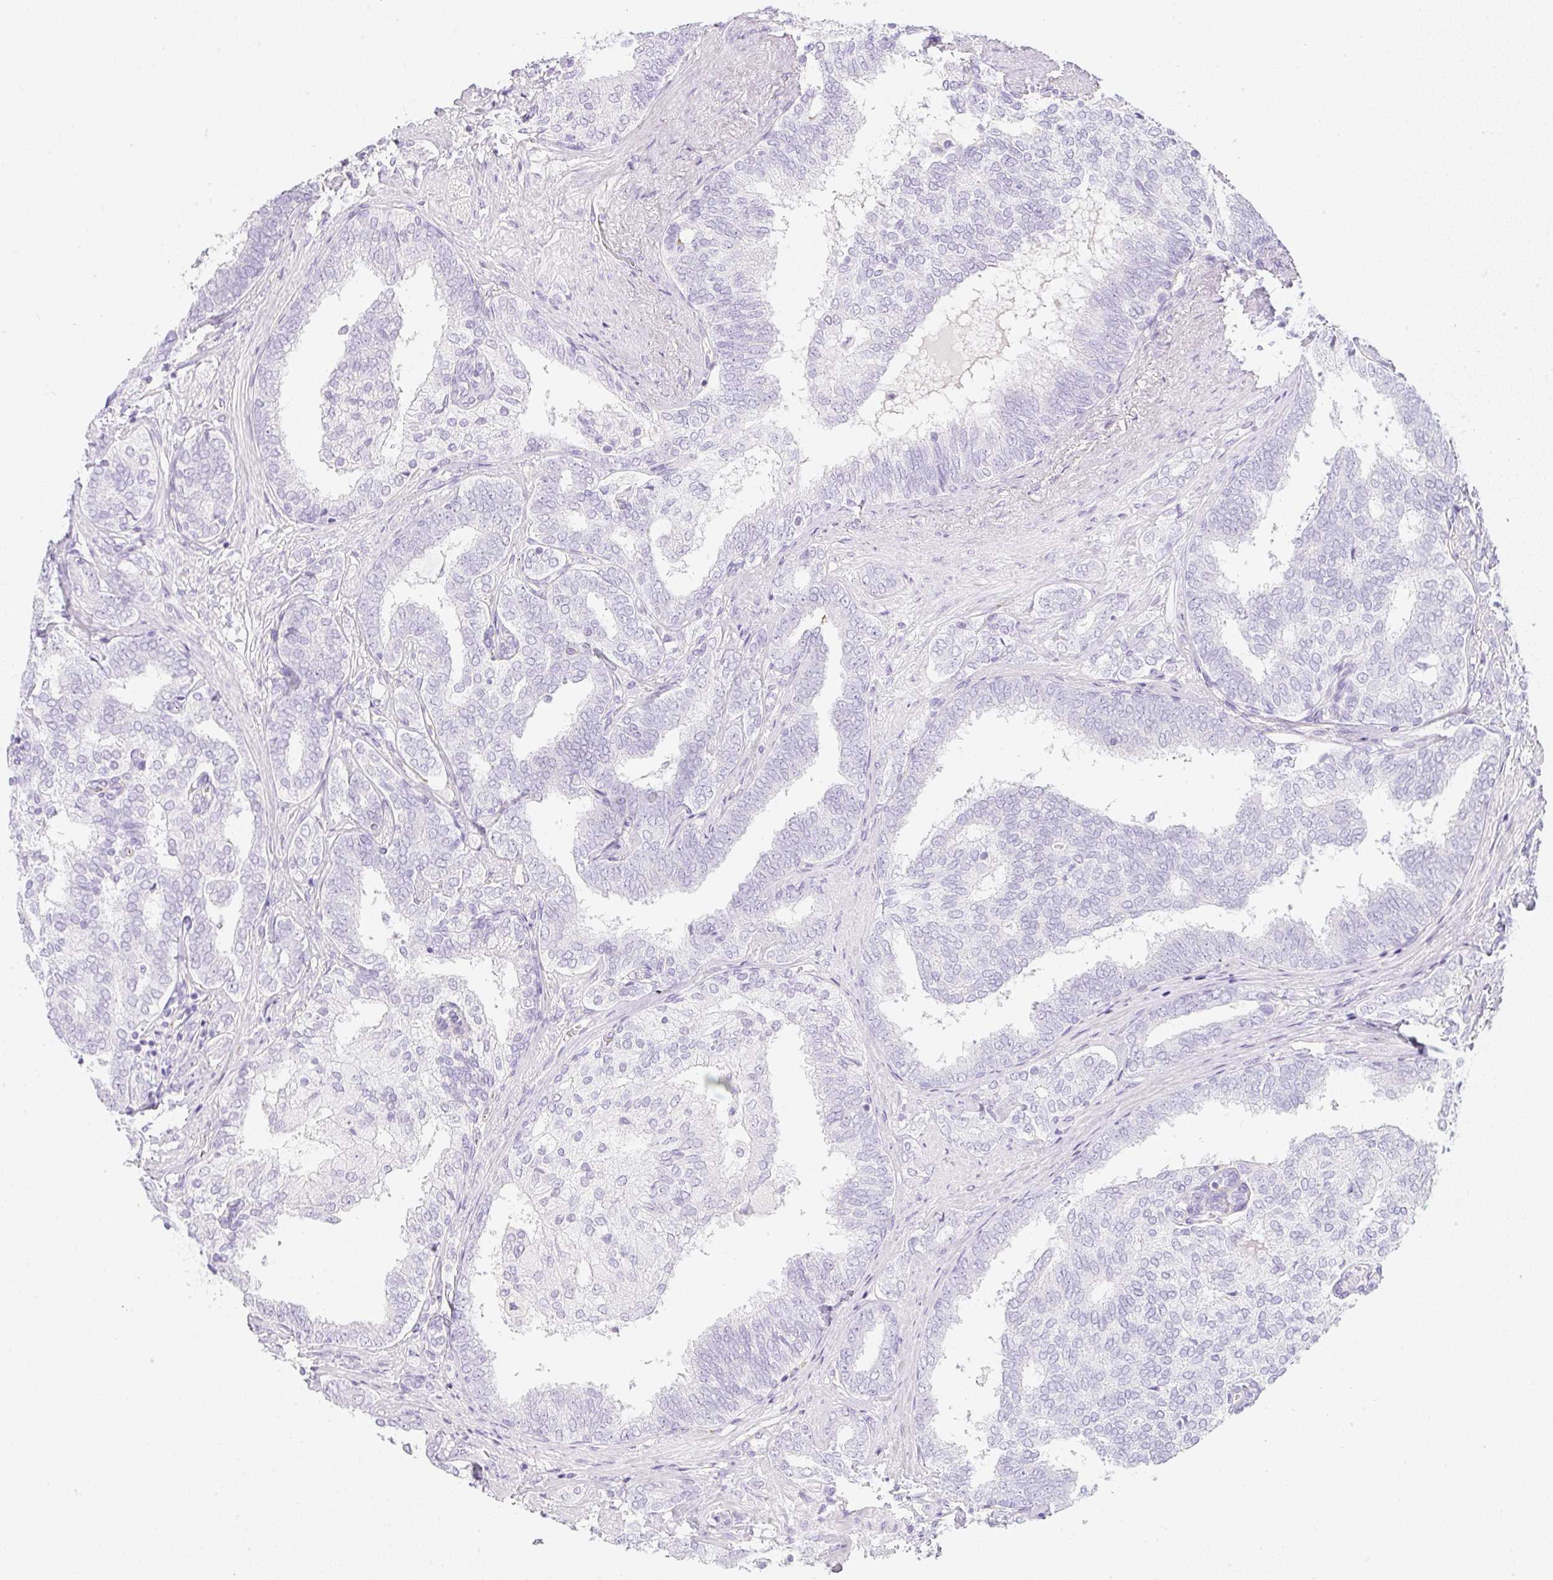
{"staining": {"intensity": "negative", "quantity": "none", "location": "none"}, "tissue": "prostate cancer", "cell_type": "Tumor cells", "image_type": "cancer", "snomed": [{"axis": "morphology", "description": "Adenocarcinoma, High grade"}, {"axis": "topography", "description": "Prostate"}], "caption": "This is a photomicrograph of IHC staining of prostate cancer (high-grade adenocarcinoma), which shows no staining in tumor cells.", "gene": "ZNF689", "patient": {"sex": "male", "age": 72}}